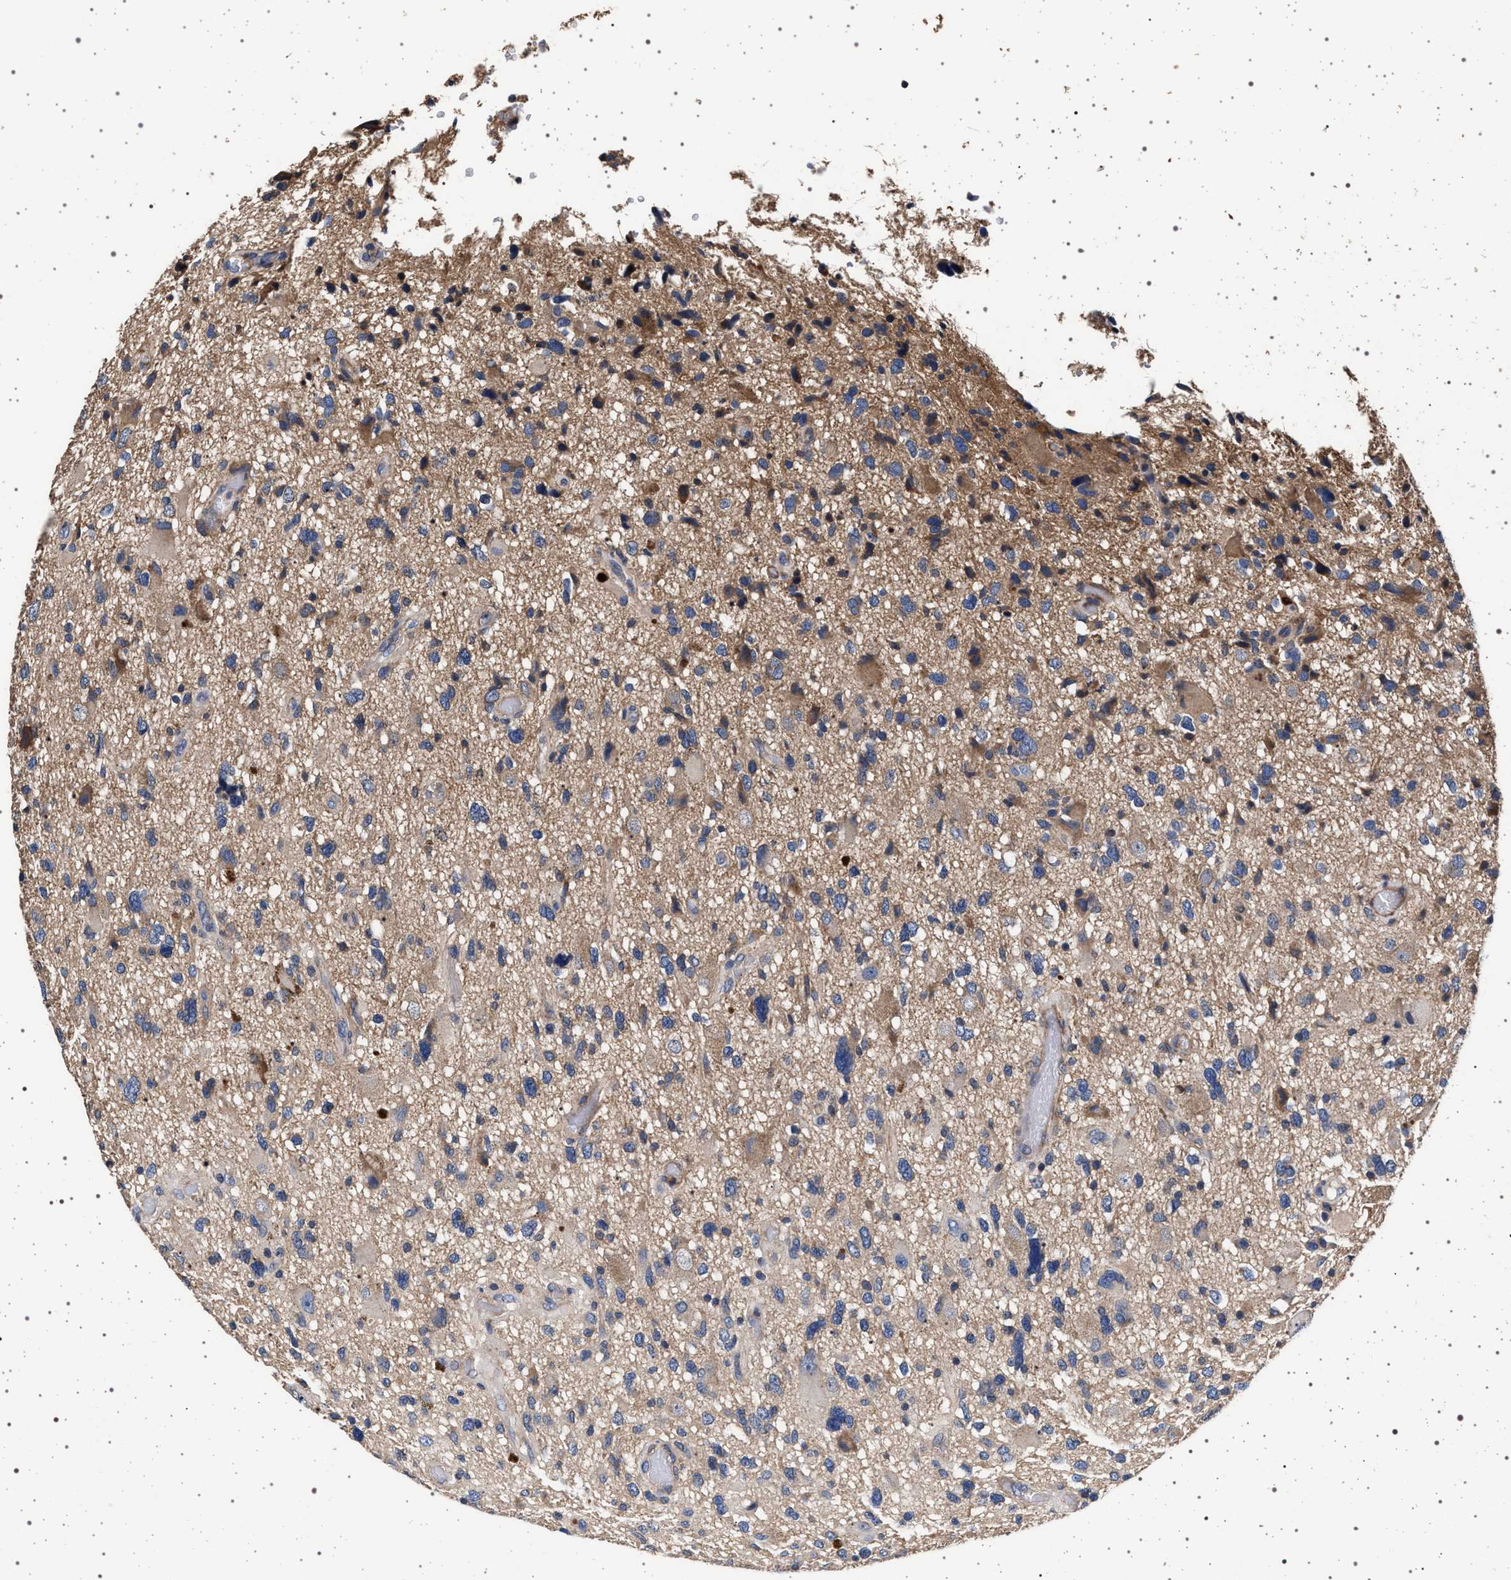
{"staining": {"intensity": "weak", "quantity": "25%-75%", "location": "cytoplasmic/membranous"}, "tissue": "glioma", "cell_type": "Tumor cells", "image_type": "cancer", "snomed": [{"axis": "morphology", "description": "Glioma, malignant, High grade"}, {"axis": "topography", "description": "Brain"}], "caption": "Immunohistochemical staining of human glioma shows low levels of weak cytoplasmic/membranous protein expression in about 25%-75% of tumor cells.", "gene": "MAP3K2", "patient": {"sex": "male", "age": 33}}